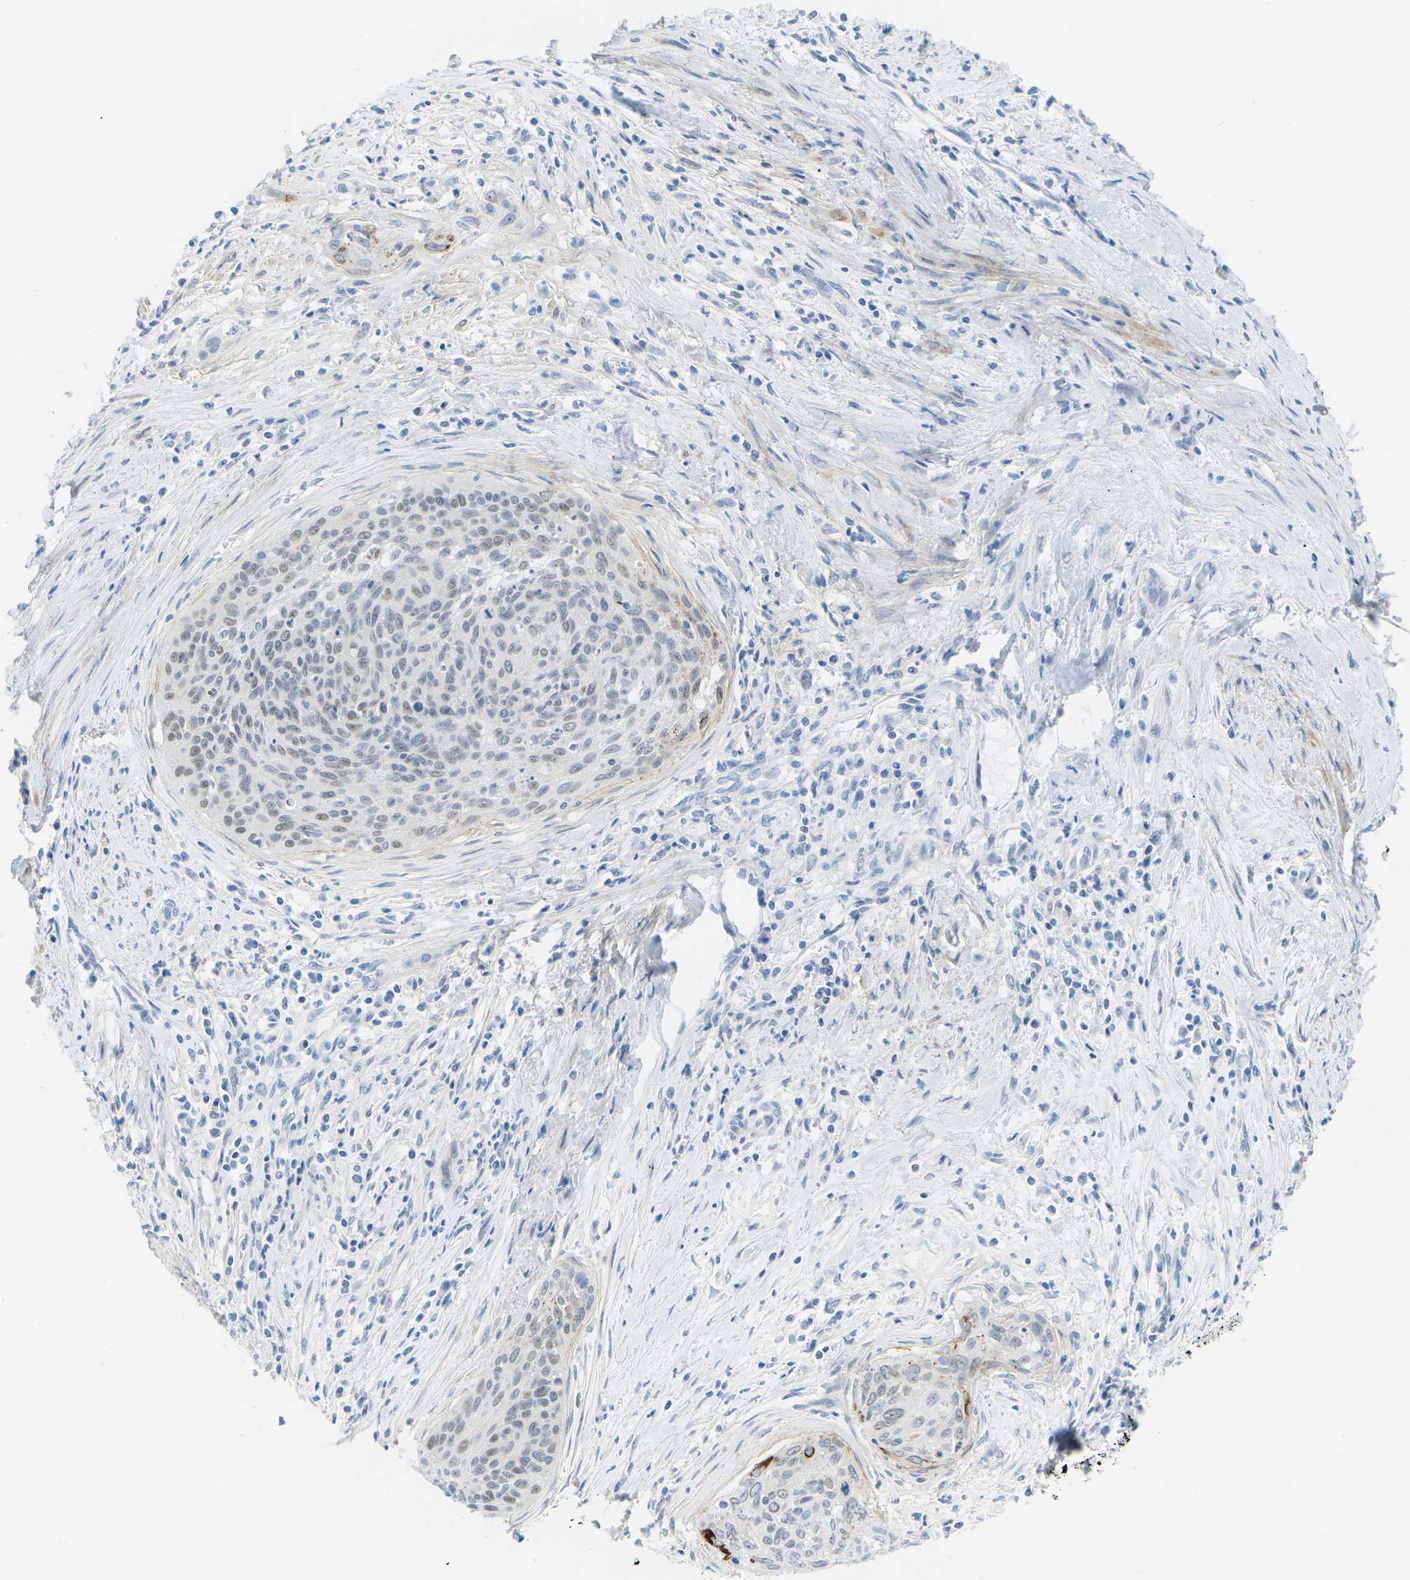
{"staining": {"intensity": "strong", "quantity": "<25%", "location": "cytoplasmic/membranous,nuclear"}, "tissue": "cervical cancer", "cell_type": "Tumor cells", "image_type": "cancer", "snomed": [{"axis": "morphology", "description": "Squamous cell carcinoma, NOS"}, {"axis": "topography", "description": "Cervix"}], "caption": "Protein staining of squamous cell carcinoma (cervical) tissue displays strong cytoplasmic/membranous and nuclear staining in approximately <25% of tumor cells.", "gene": "HLTF", "patient": {"sex": "female", "age": 55}}